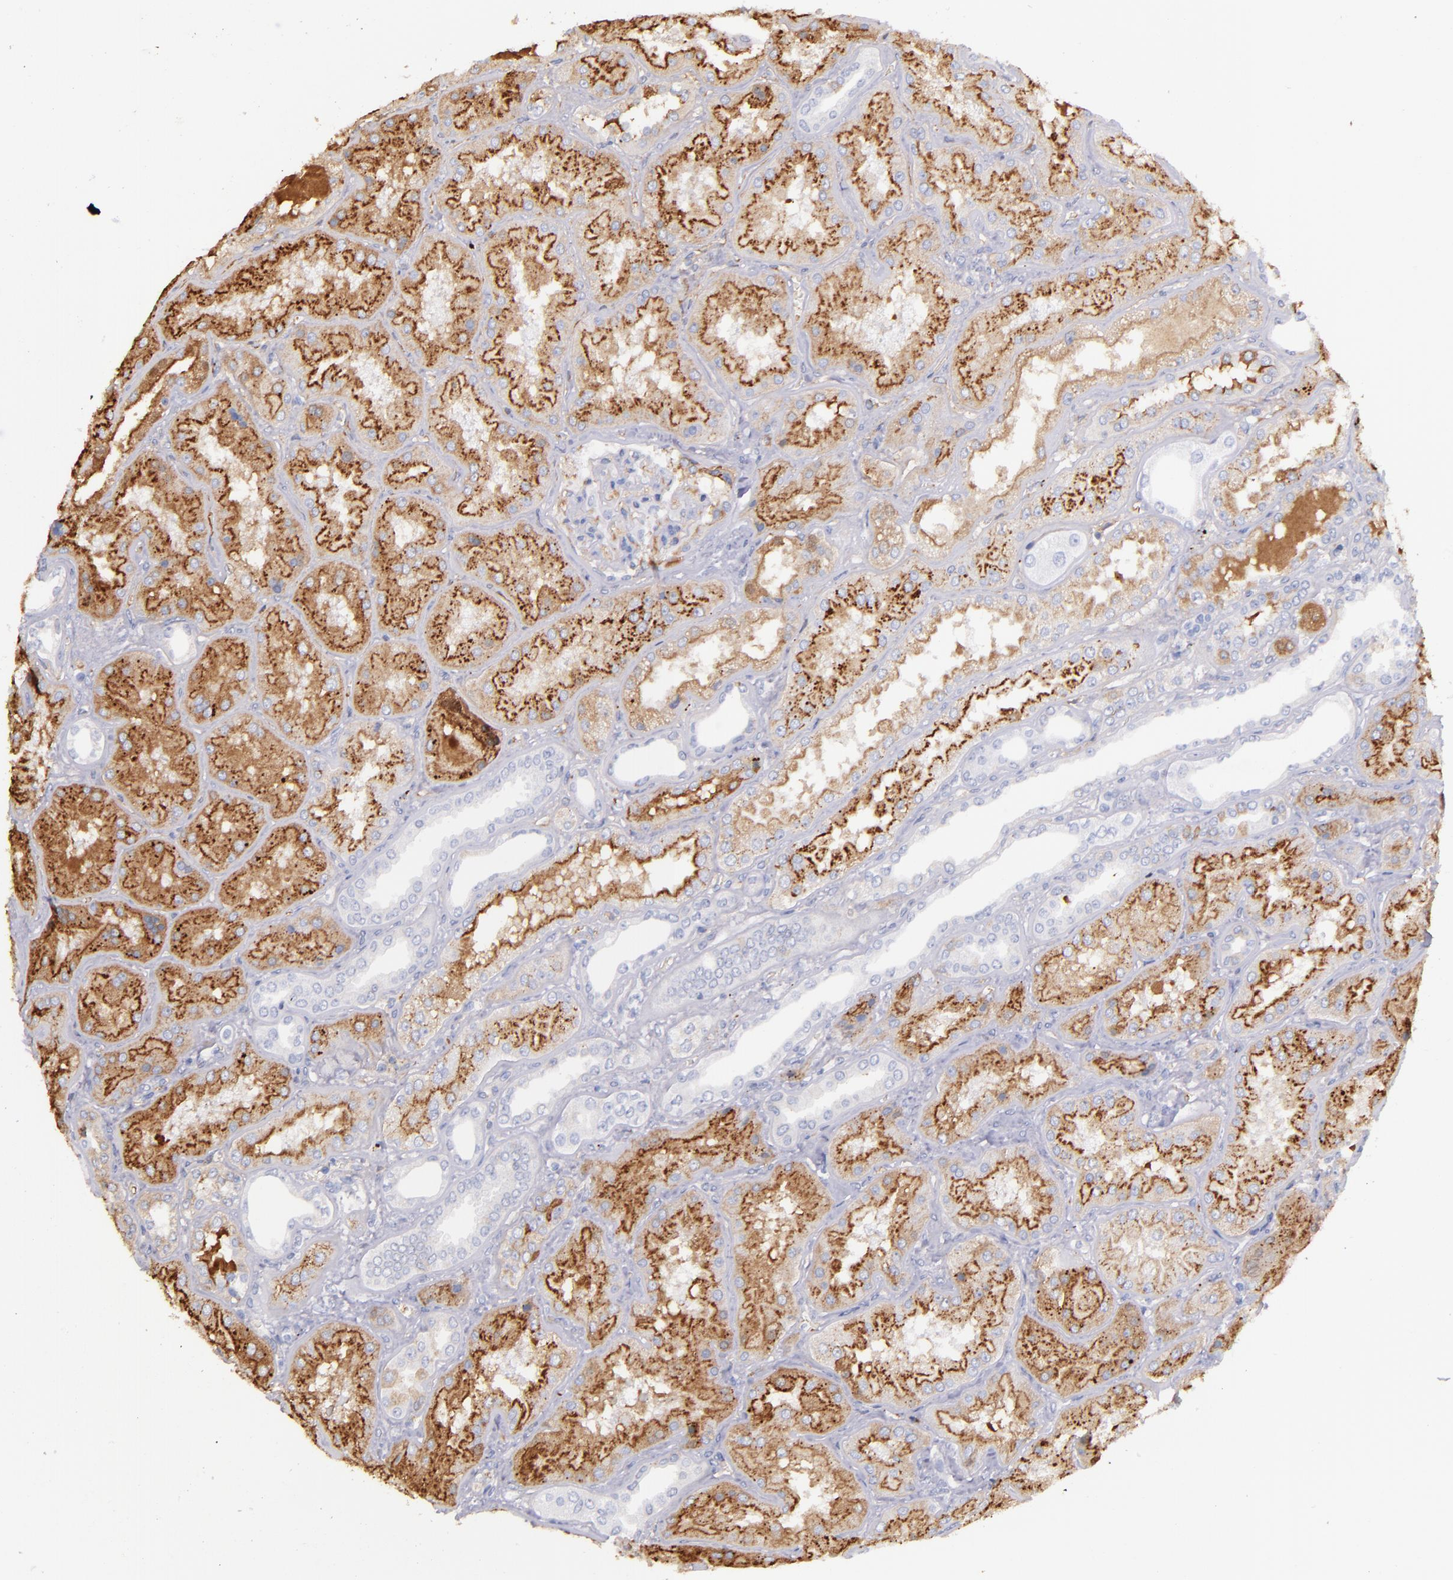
{"staining": {"intensity": "moderate", "quantity": "25%-75%", "location": "cytoplasmic/membranous"}, "tissue": "kidney", "cell_type": "Cells in glomeruli", "image_type": "normal", "snomed": [{"axis": "morphology", "description": "Normal tissue, NOS"}, {"axis": "topography", "description": "Kidney"}], "caption": "Protein expression by IHC reveals moderate cytoplasmic/membranous expression in approximately 25%-75% of cells in glomeruli in normal kidney.", "gene": "KNG1", "patient": {"sex": "female", "age": 56}}